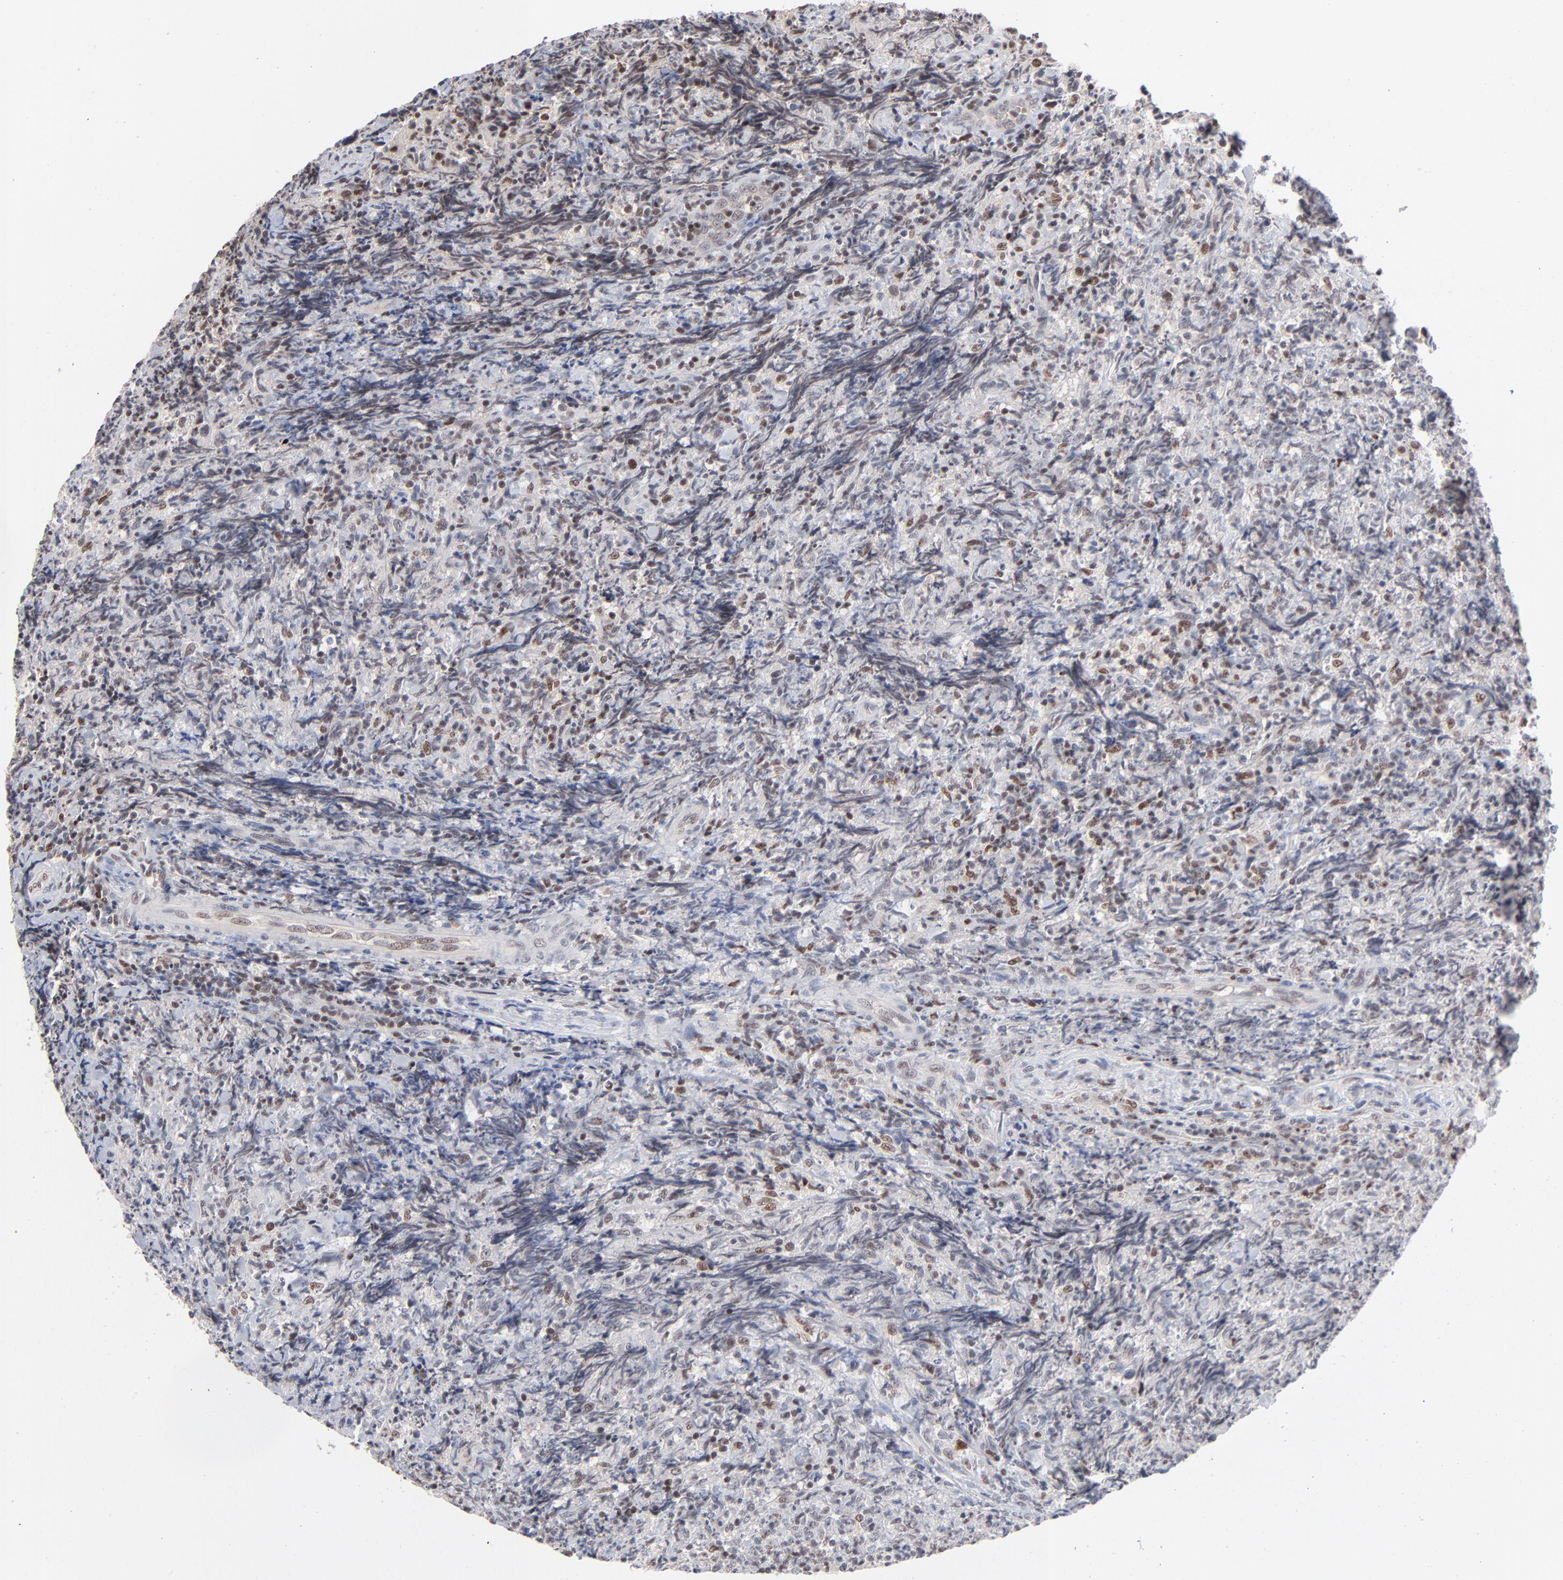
{"staining": {"intensity": "negative", "quantity": "none", "location": "none"}, "tissue": "lymphoma", "cell_type": "Tumor cells", "image_type": "cancer", "snomed": [{"axis": "morphology", "description": "Malignant lymphoma, non-Hodgkin's type, High grade"}, {"axis": "topography", "description": "Tonsil"}], "caption": "The micrograph displays no significant expression in tumor cells of high-grade malignant lymphoma, non-Hodgkin's type.", "gene": "MAX", "patient": {"sex": "female", "age": 36}}